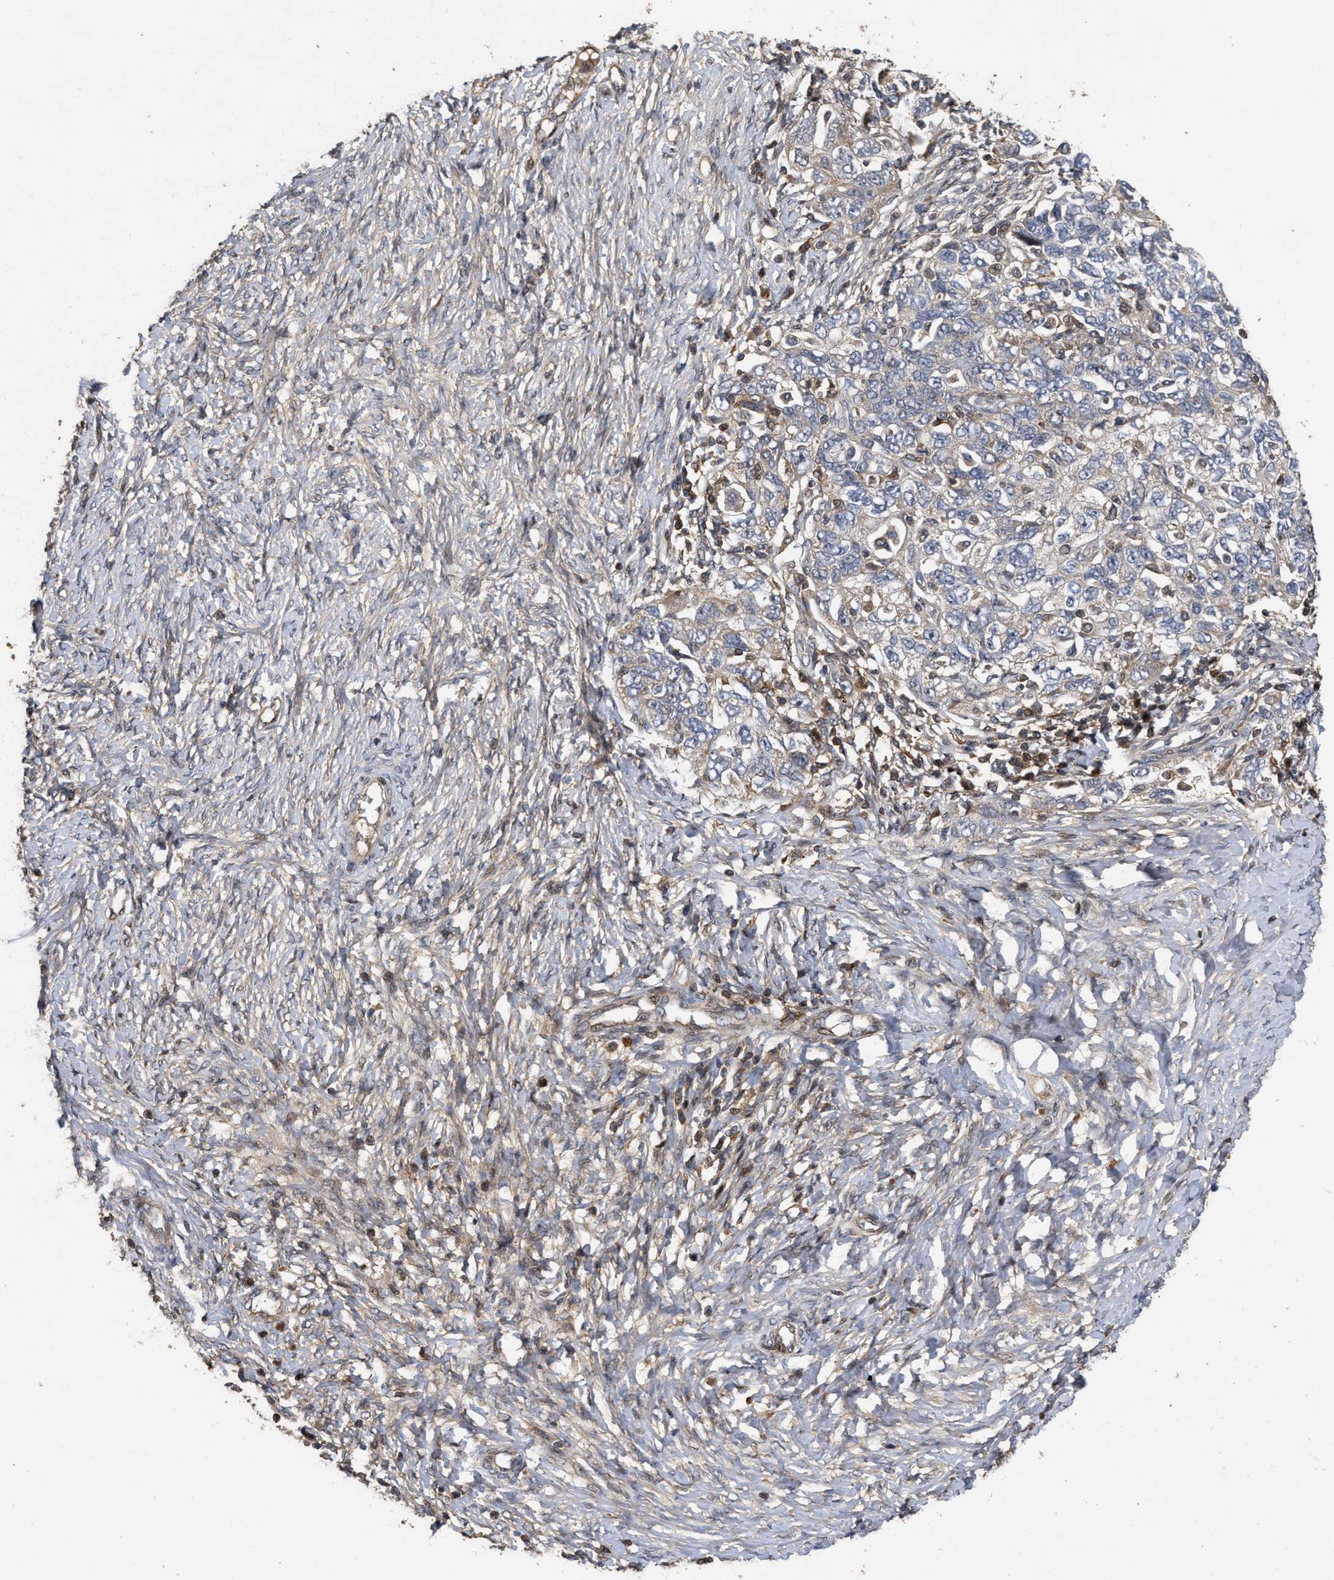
{"staining": {"intensity": "weak", "quantity": "<25%", "location": "cytoplasmic/membranous"}, "tissue": "ovarian cancer", "cell_type": "Tumor cells", "image_type": "cancer", "snomed": [{"axis": "morphology", "description": "Carcinoma, NOS"}, {"axis": "morphology", "description": "Cystadenocarcinoma, serous, NOS"}, {"axis": "topography", "description": "Ovary"}], "caption": "High magnification brightfield microscopy of ovarian carcinoma stained with DAB (3,3'-diaminobenzidine) (brown) and counterstained with hematoxylin (blue): tumor cells show no significant staining. (DAB (3,3'-diaminobenzidine) immunohistochemistry with hematoxylin counter stain).", "gene": "CBR3", "patient": {"sex": "female", "age": 69}}